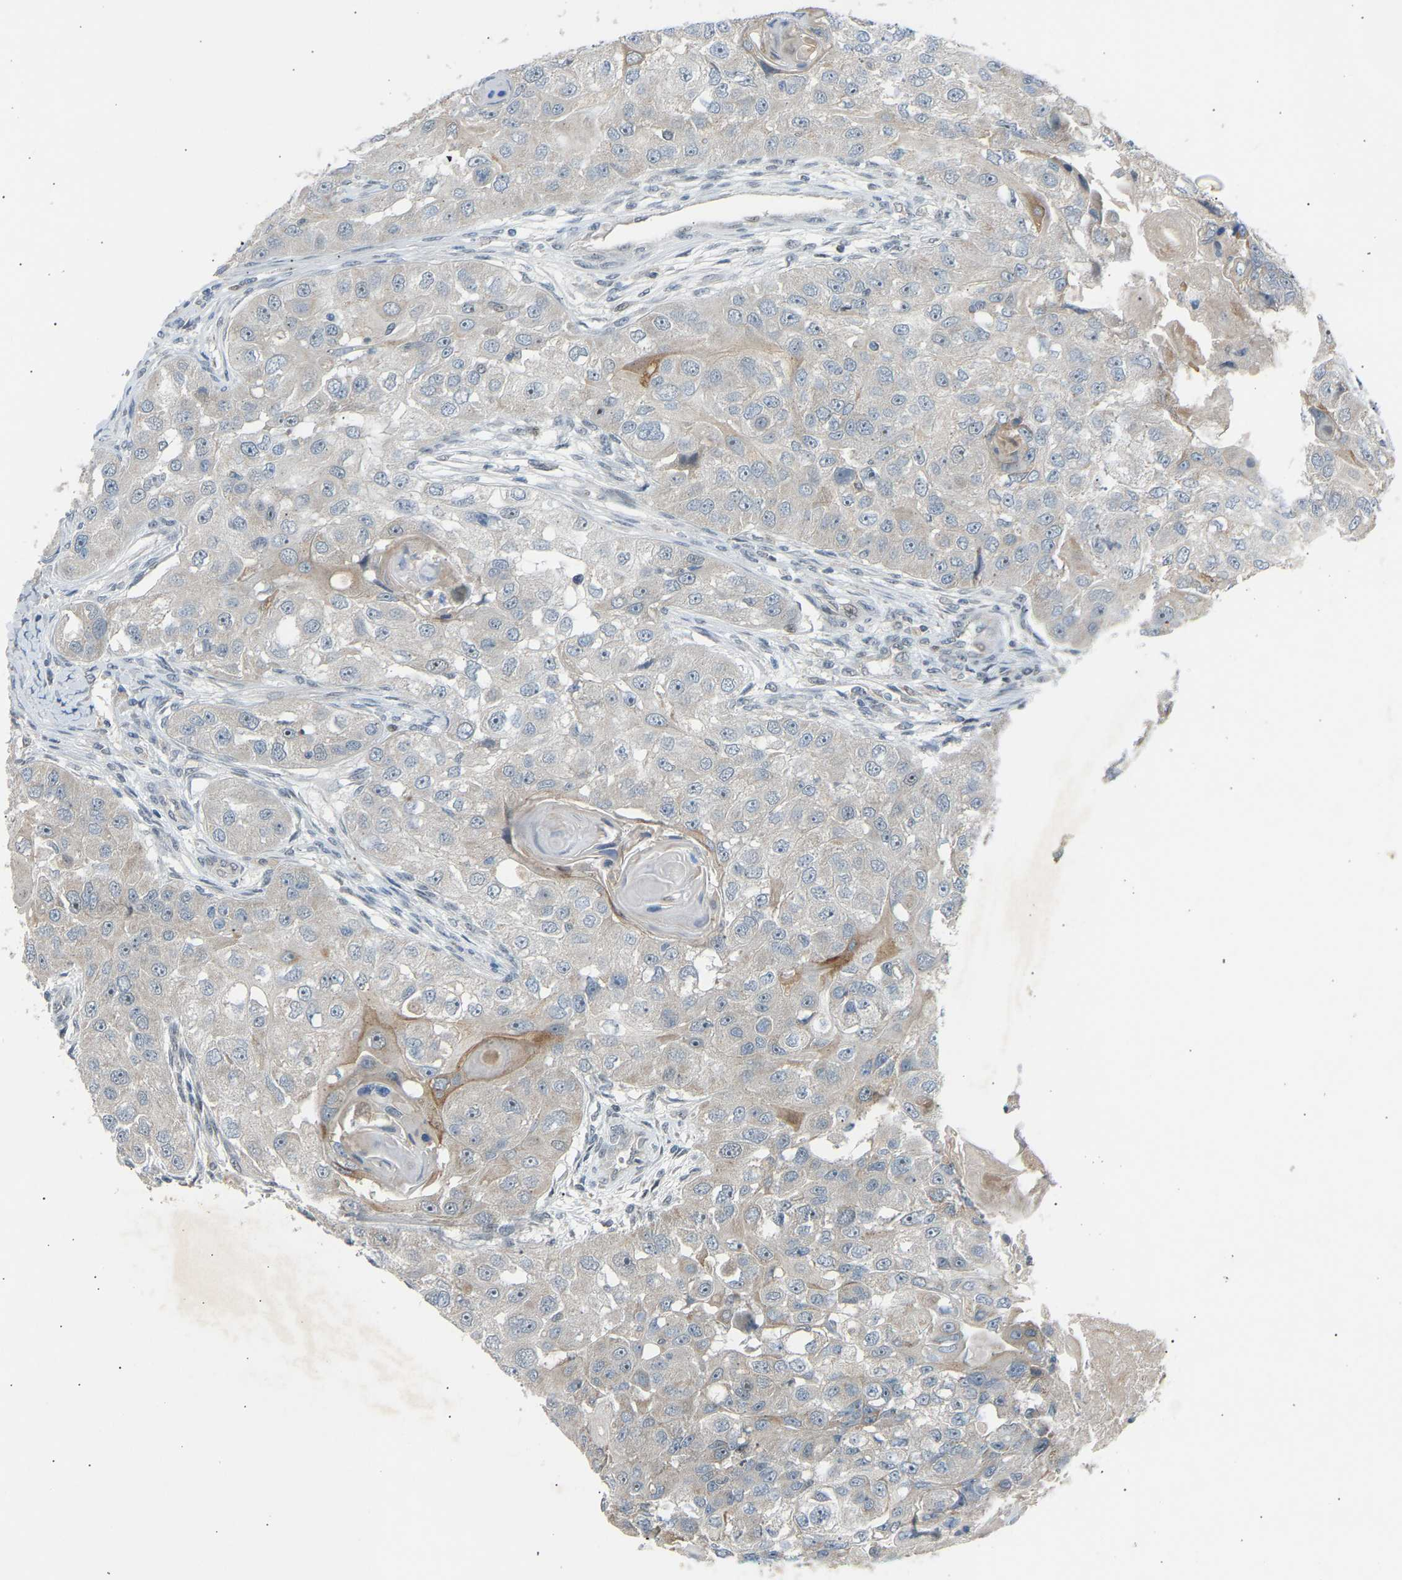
{"staining": {"intensity": "negative", "quantity": "none", "location": "none"}, "tissue": "head and neck cancer", "cell_type": "Tumor cells", "image_type": "cancer", "snomed": [{"axis": "morphology", "description": "Normal tissue, NOS"}, {"axis": "morphology", "description": "Squamous cell carcinoma, NOS"}, {"axis": "topography", "description": "Skeletal muscle"}, {"axis": "topography", "description": "Head-Neck"}], "caption": "The photomicrograph shows no significant staining in tumor cells of head and neck squamous cell carcinoma.", "gene": "VPS41", "patient": {"sex": "male", "age": 51}}